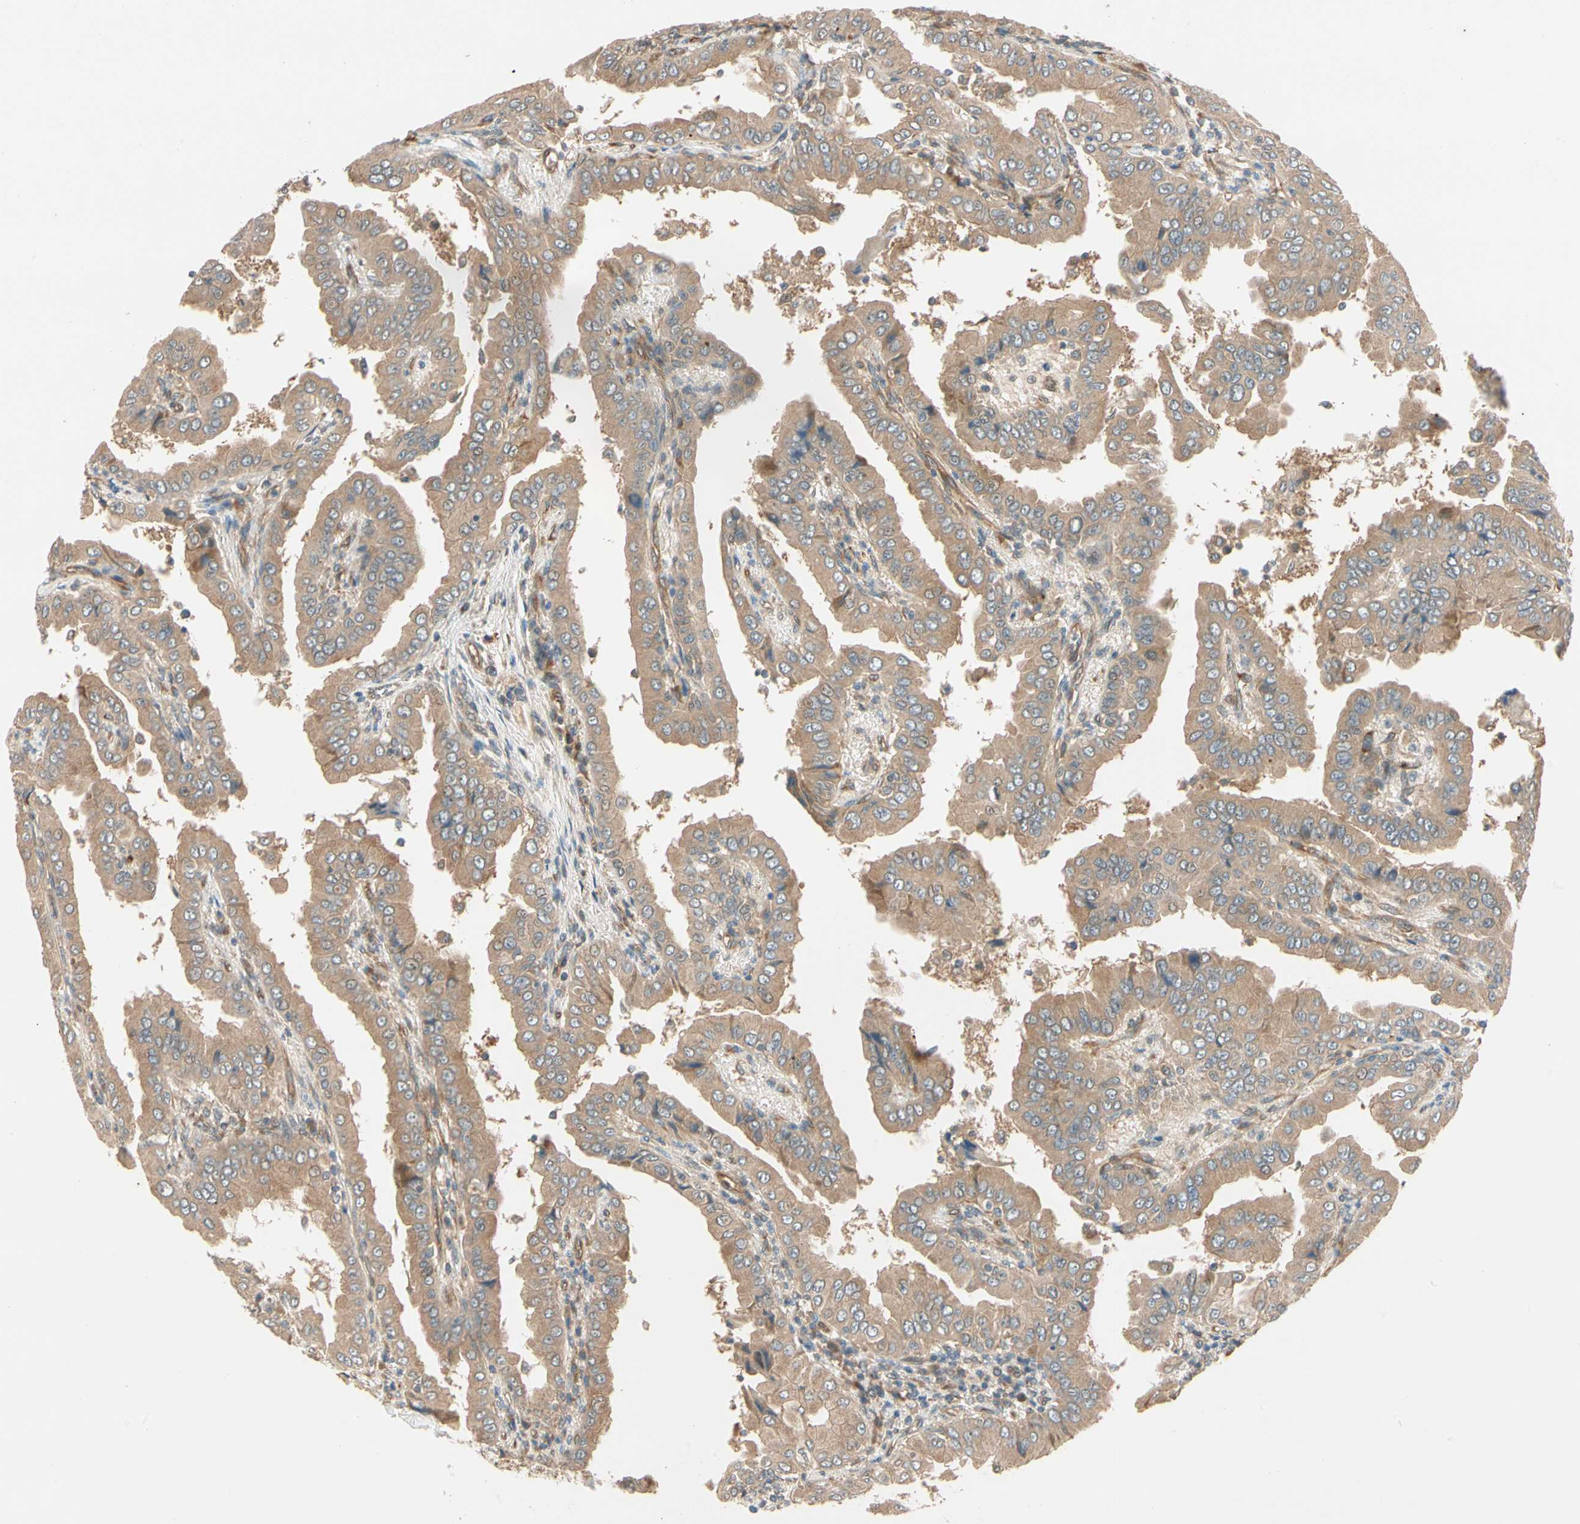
{"staining": {"intensity": "moderate", "quantity": ">75%", "location": "cytoplasmic/membranous"}, "tissue": "thyroid cancer", "cell_type": "Tumor cells", "image_type": "cancer", "snomed": [{"axis": "morphology", "description": "Papillary adenocarcinoma, NOS"}, {"axis": "topography", "description": "Thyroid gland"}], "caption": "Tumor cells exhibit medium levels of moderate cytoplasmic/membranous staining in about >75% of cells in thyroid cancer (papillary adenocarcinoma). (DAB = brown stain, brightfield microscopy at high magnification).", "gene": "ROCK2", "patient": {"sex": "male", "age": 33}}